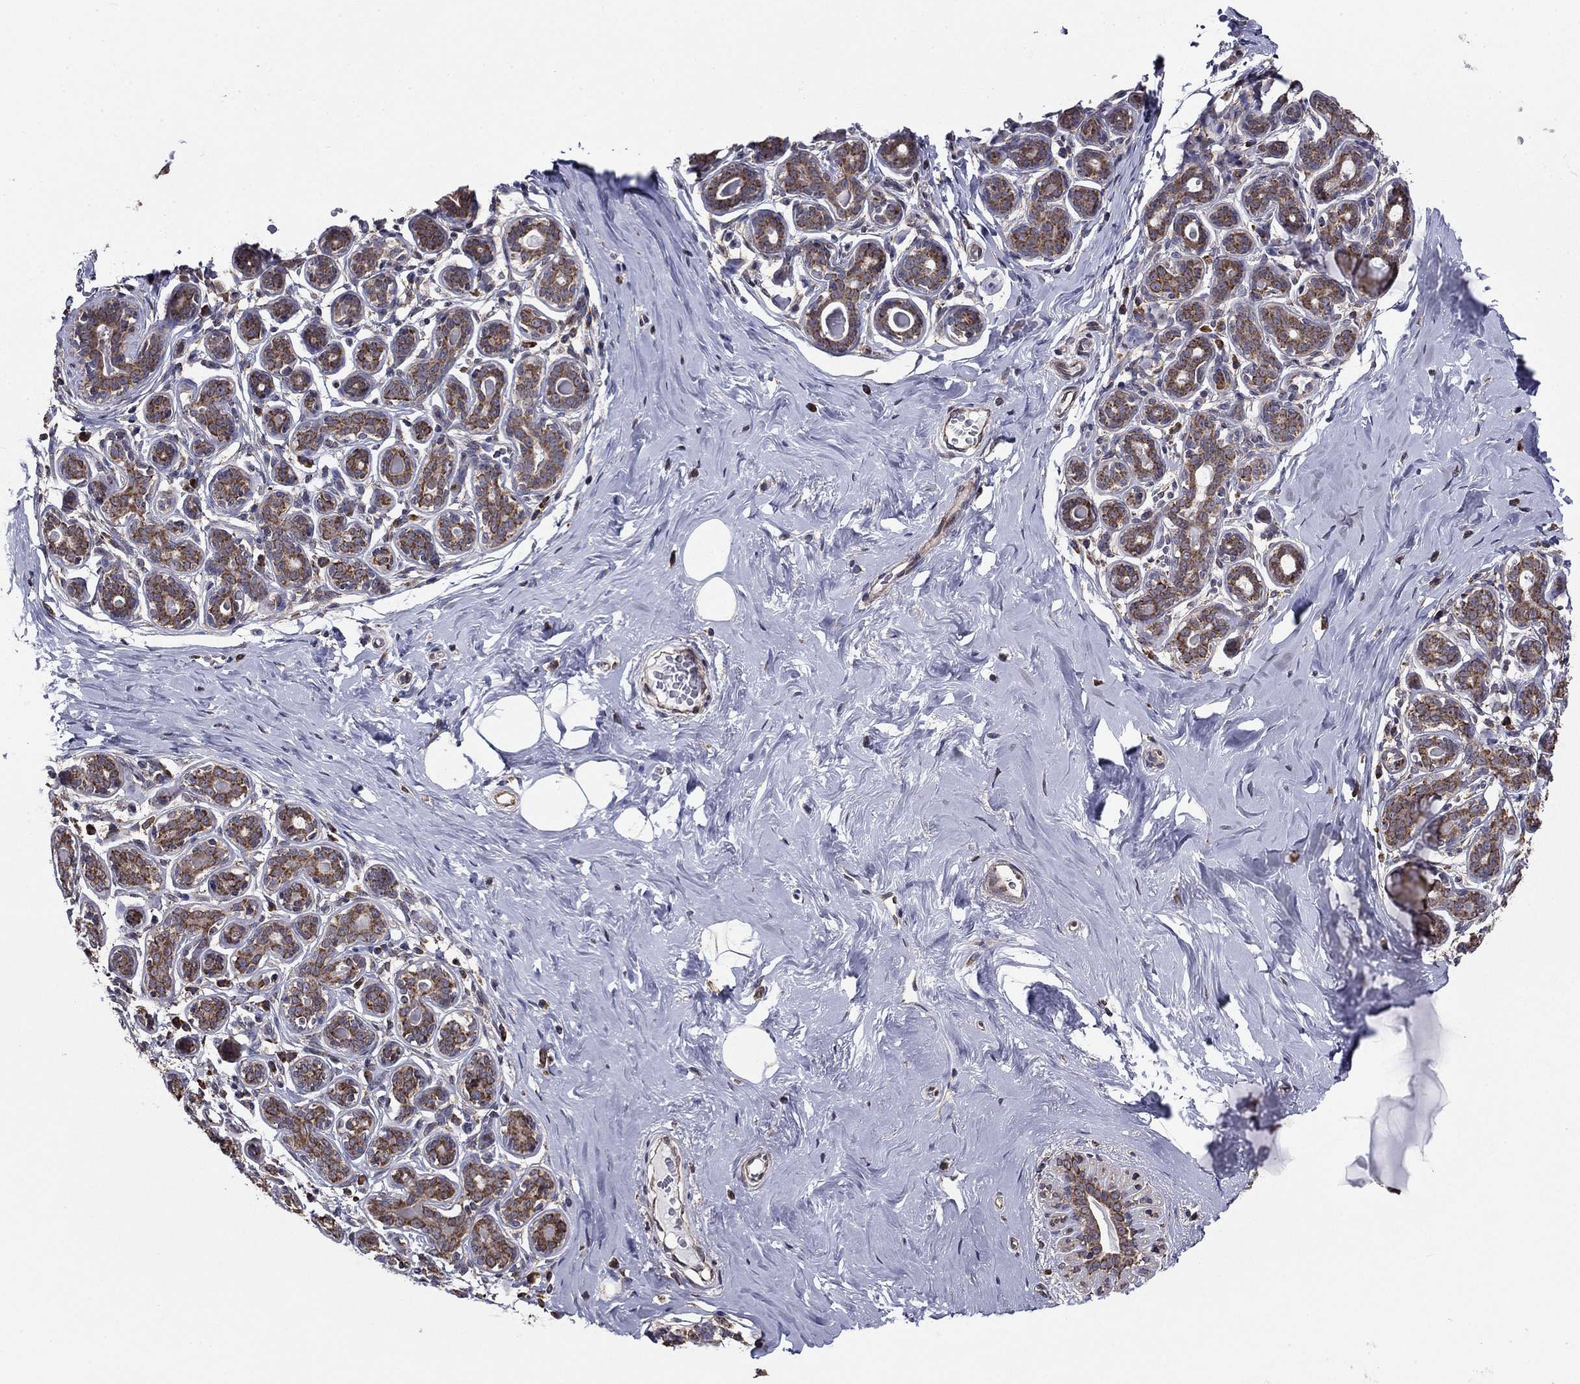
{"staining": {"intensity": "negative", "quantity": "none", "location": "none"}, "tissue": "breast", "cell_type": "Adipocytes", "image_type": "normal", "snomed": [{"axis": "morphology", "description": "Normal tissue, NOS"}, {"axis": "topography", "description": "Skin"}, {"axis": "topography", "description": "Breast"}], "caption": "DAB (3,3'-diaminobenzidine) immunohistochemical staining of benign breast demonstrates no significant expression in adipocytes. (DAB immunohistochemistry with hematoxylin counter stain).", "gene": "NKIRAS1", "patient": {"sex": "female", "age": 43}}